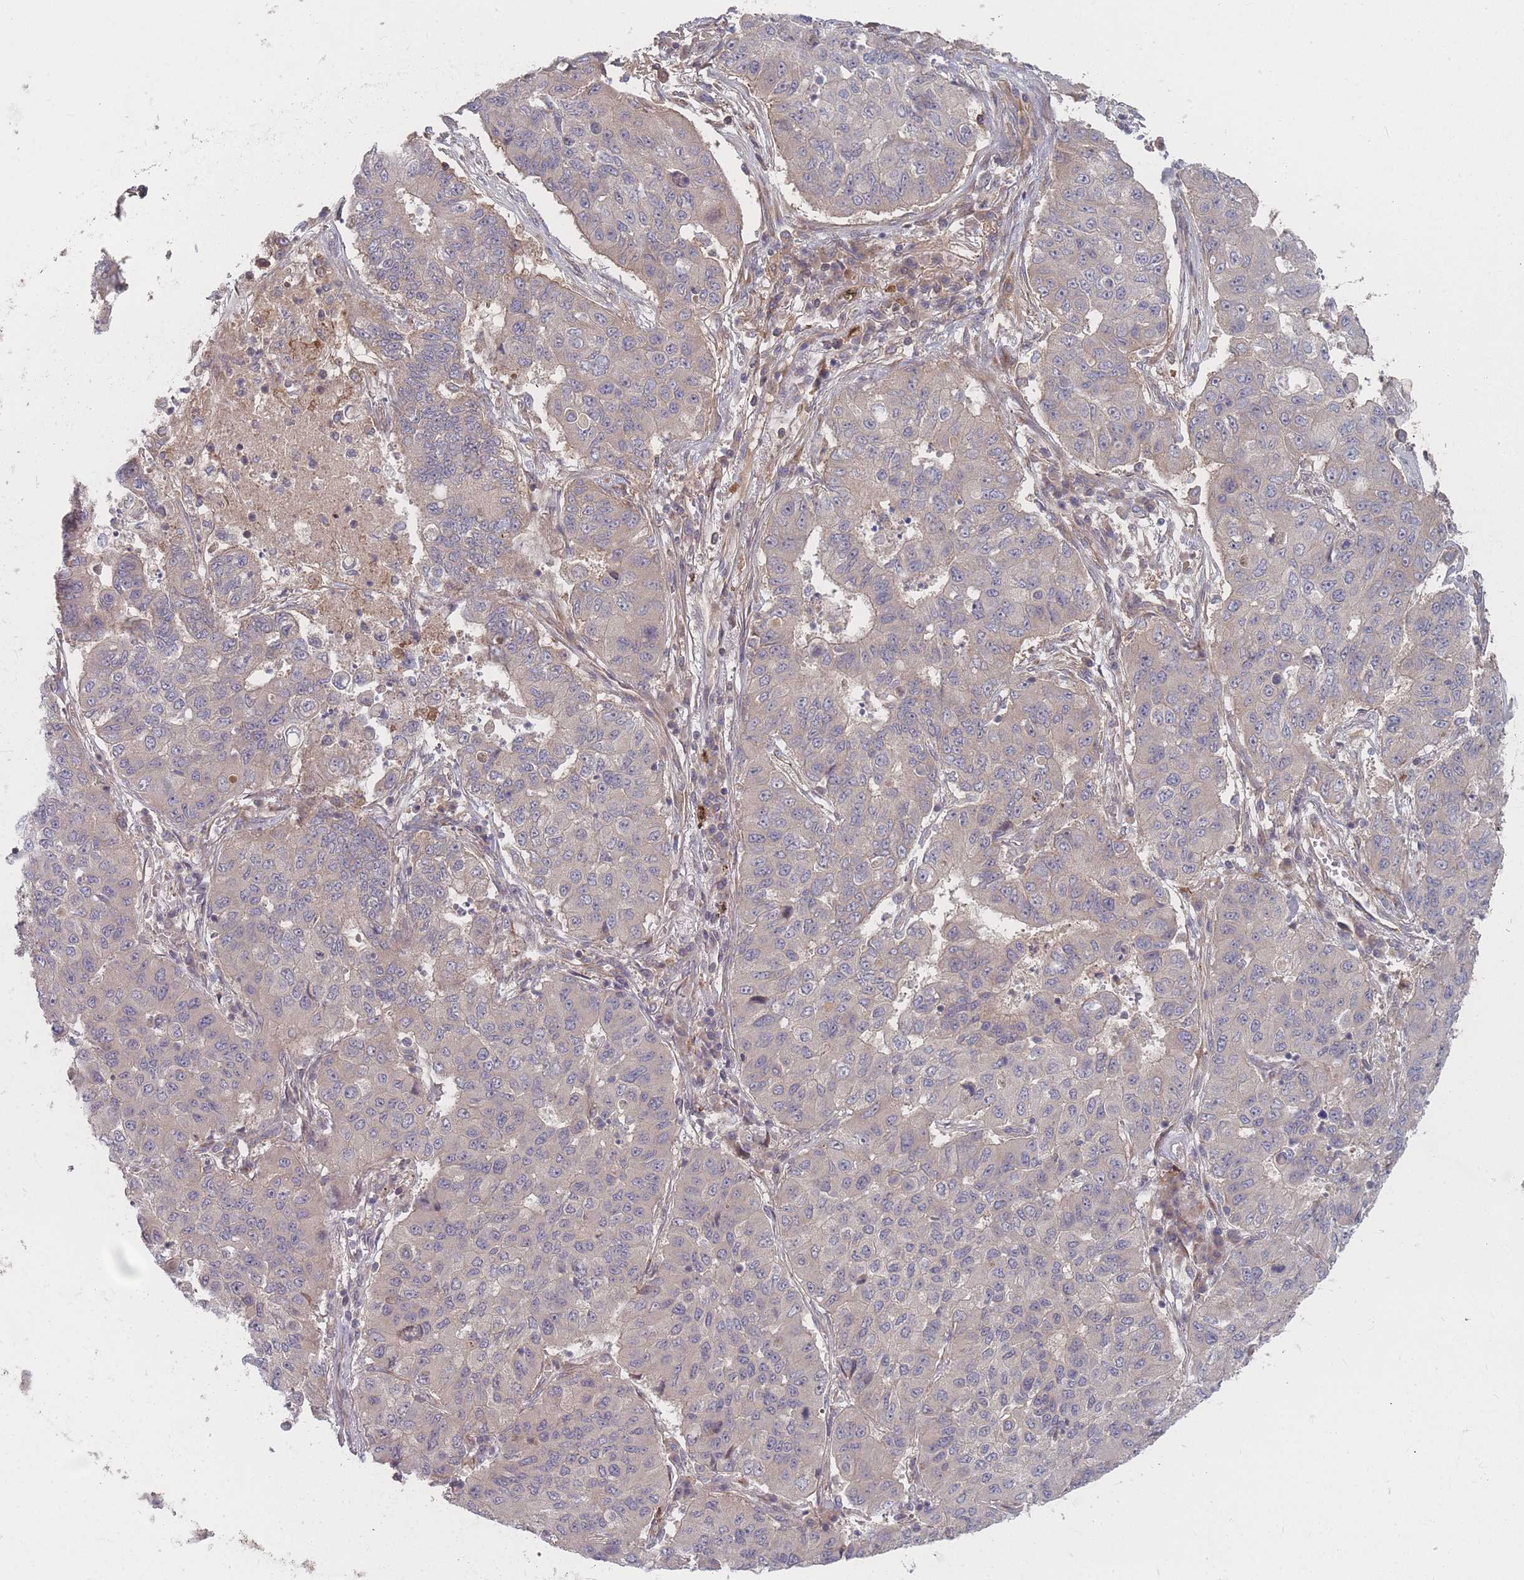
{"staining": {"intensity": "negative", "quantity": "none", "location": "none"}, "tissue": "lung cancer", "cell_type": "Tumor cells", "image_type": "cancer", "snomed": [{"axis": "morphology", "description": "Squamous cell carcinoma, NOS"}, {"axis": "topography", "description": "Lung"}], "caption": "Tumor cells show no significant protein expression in lung squamous cell carcinoma.", "gene": "EEF1AKMT2", "patient": {"sex": "male", "age": 74}}